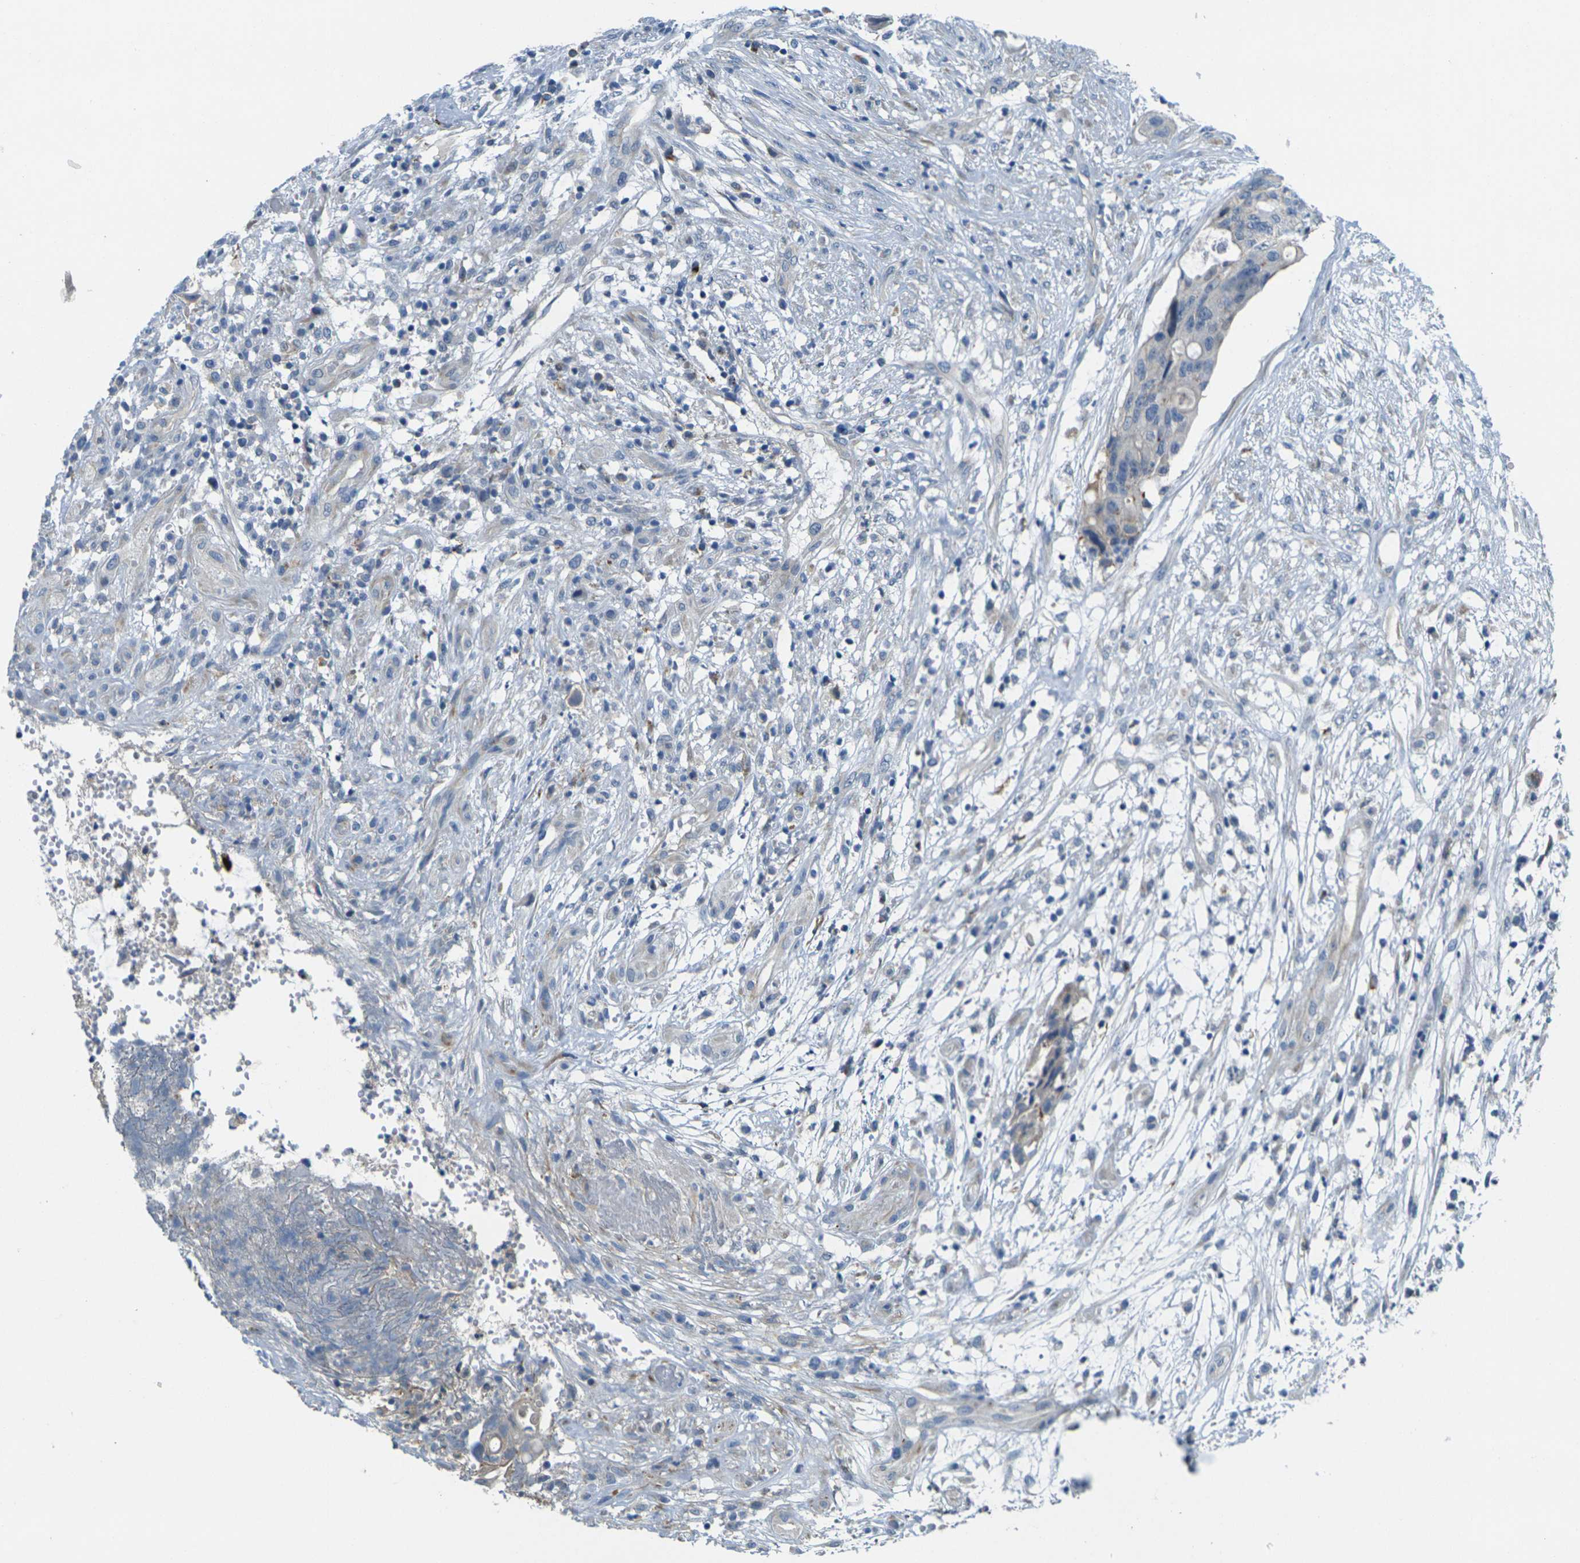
{"staining": {"intensity": "negative", "quantity": "none", "location": "none"}, "tissue": "colorectal cancer", "cell_type": "Tumor cells", "image_type": "cancer", "snomed": [{"axis": "morphology", "description": "Adenocarcinoma, NOS"}, {"axis": "topography", "description": "Colon"}], "caption": "DAB immunohistochemical staining of adenocarcinoma (colorectal) reveals no significant expression in tumor cells. Nuclei are stained in blue.", "gene": "CYP2C8", "patient": {"sex": "female", "age": 57}}